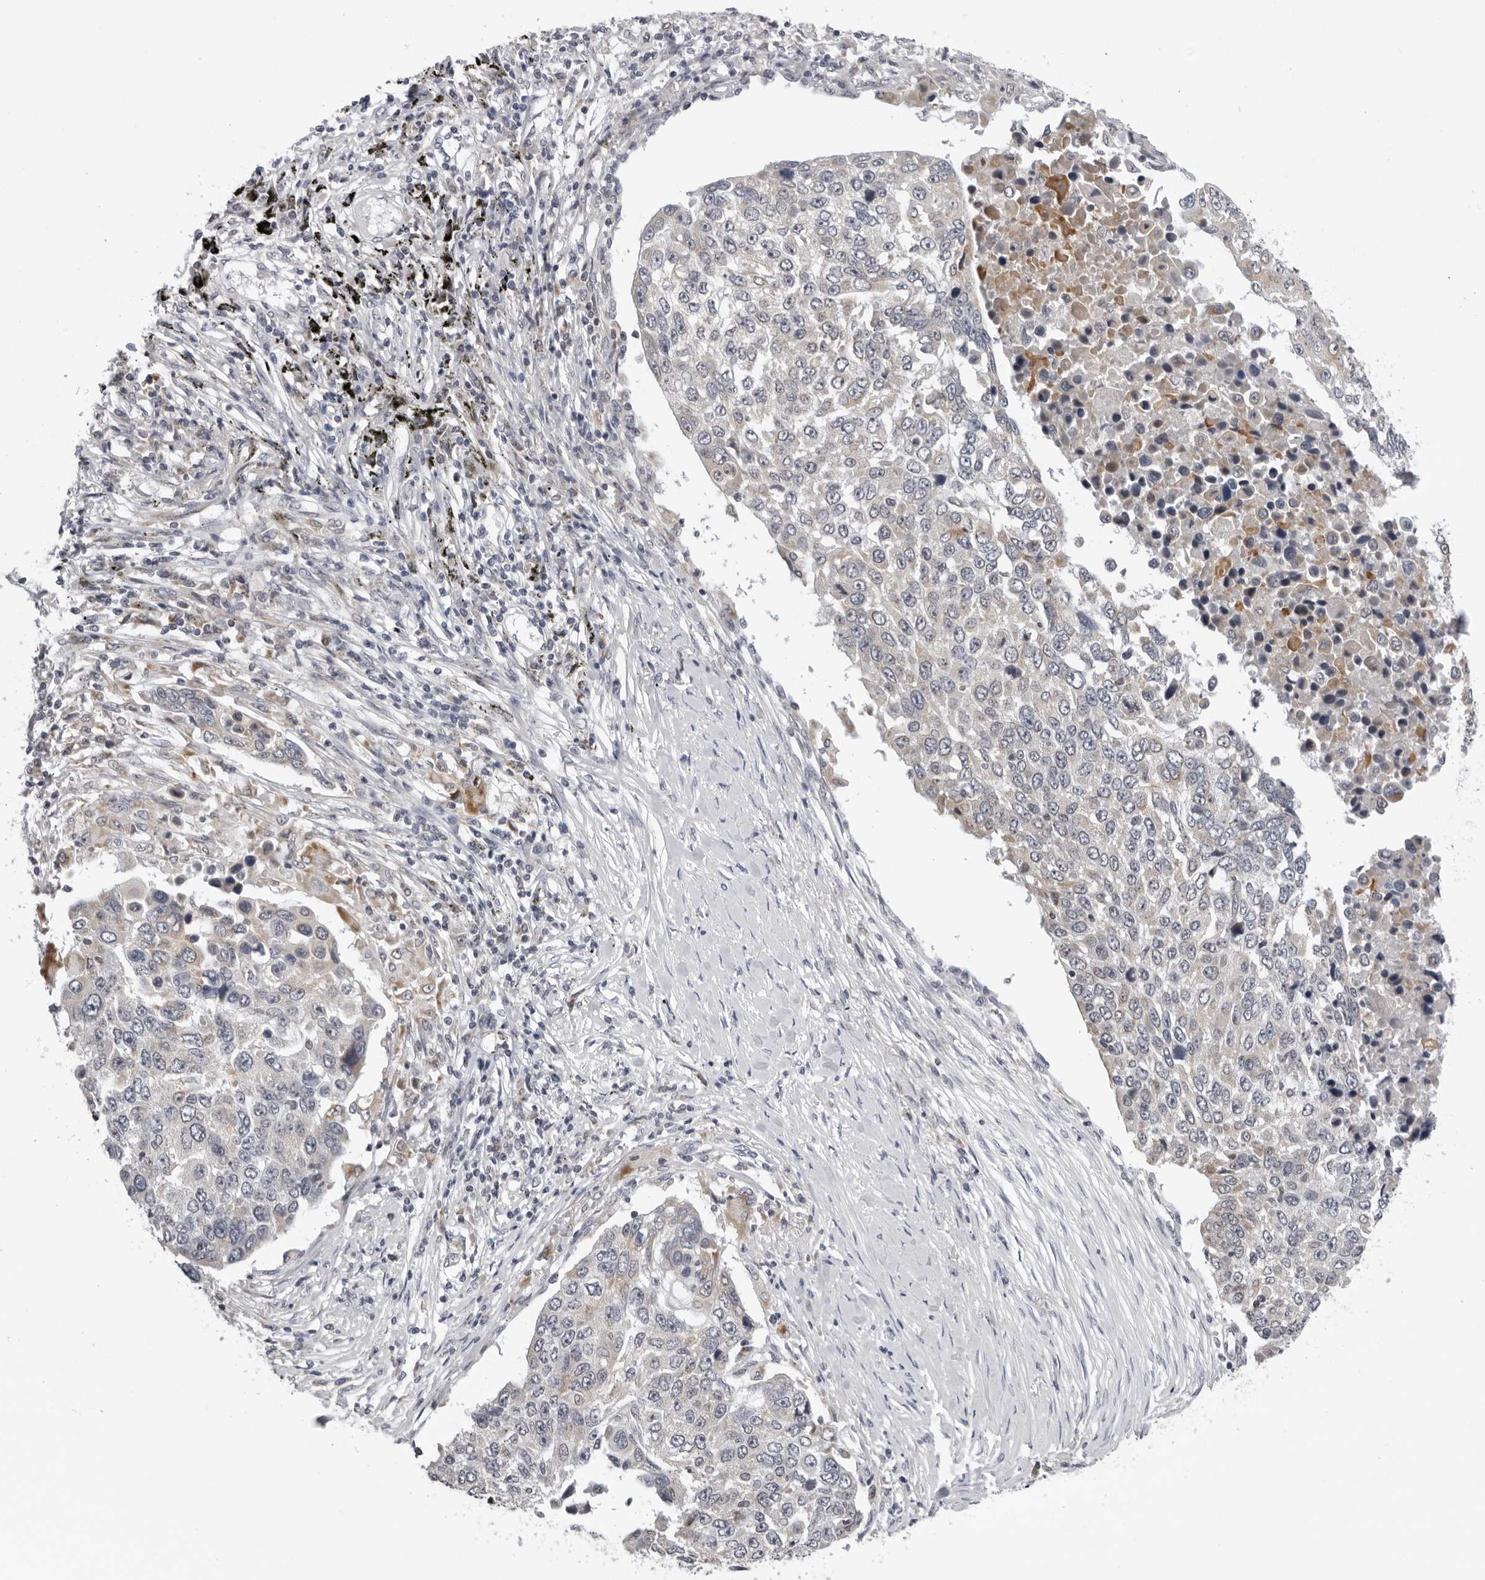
{"staining": {"intensity": "negative", "quantity": "none", "location": "none"}, "tissue": "lung cancer", "cell_type": "Tumor cells", "image_type": "cancer", "snomed": [{"axis": "morphology", "description": "Squamous cell carcinoma, NOS"}, {"axis": "topography", "description": "Lung"}], "caption": "This is a image of IHC staining of lung cancer, which shows no staining in tumor cells. Nuclei are stained in blue.", "gene": "CPT2", "patient": {"sex": "male", "age": 66}}